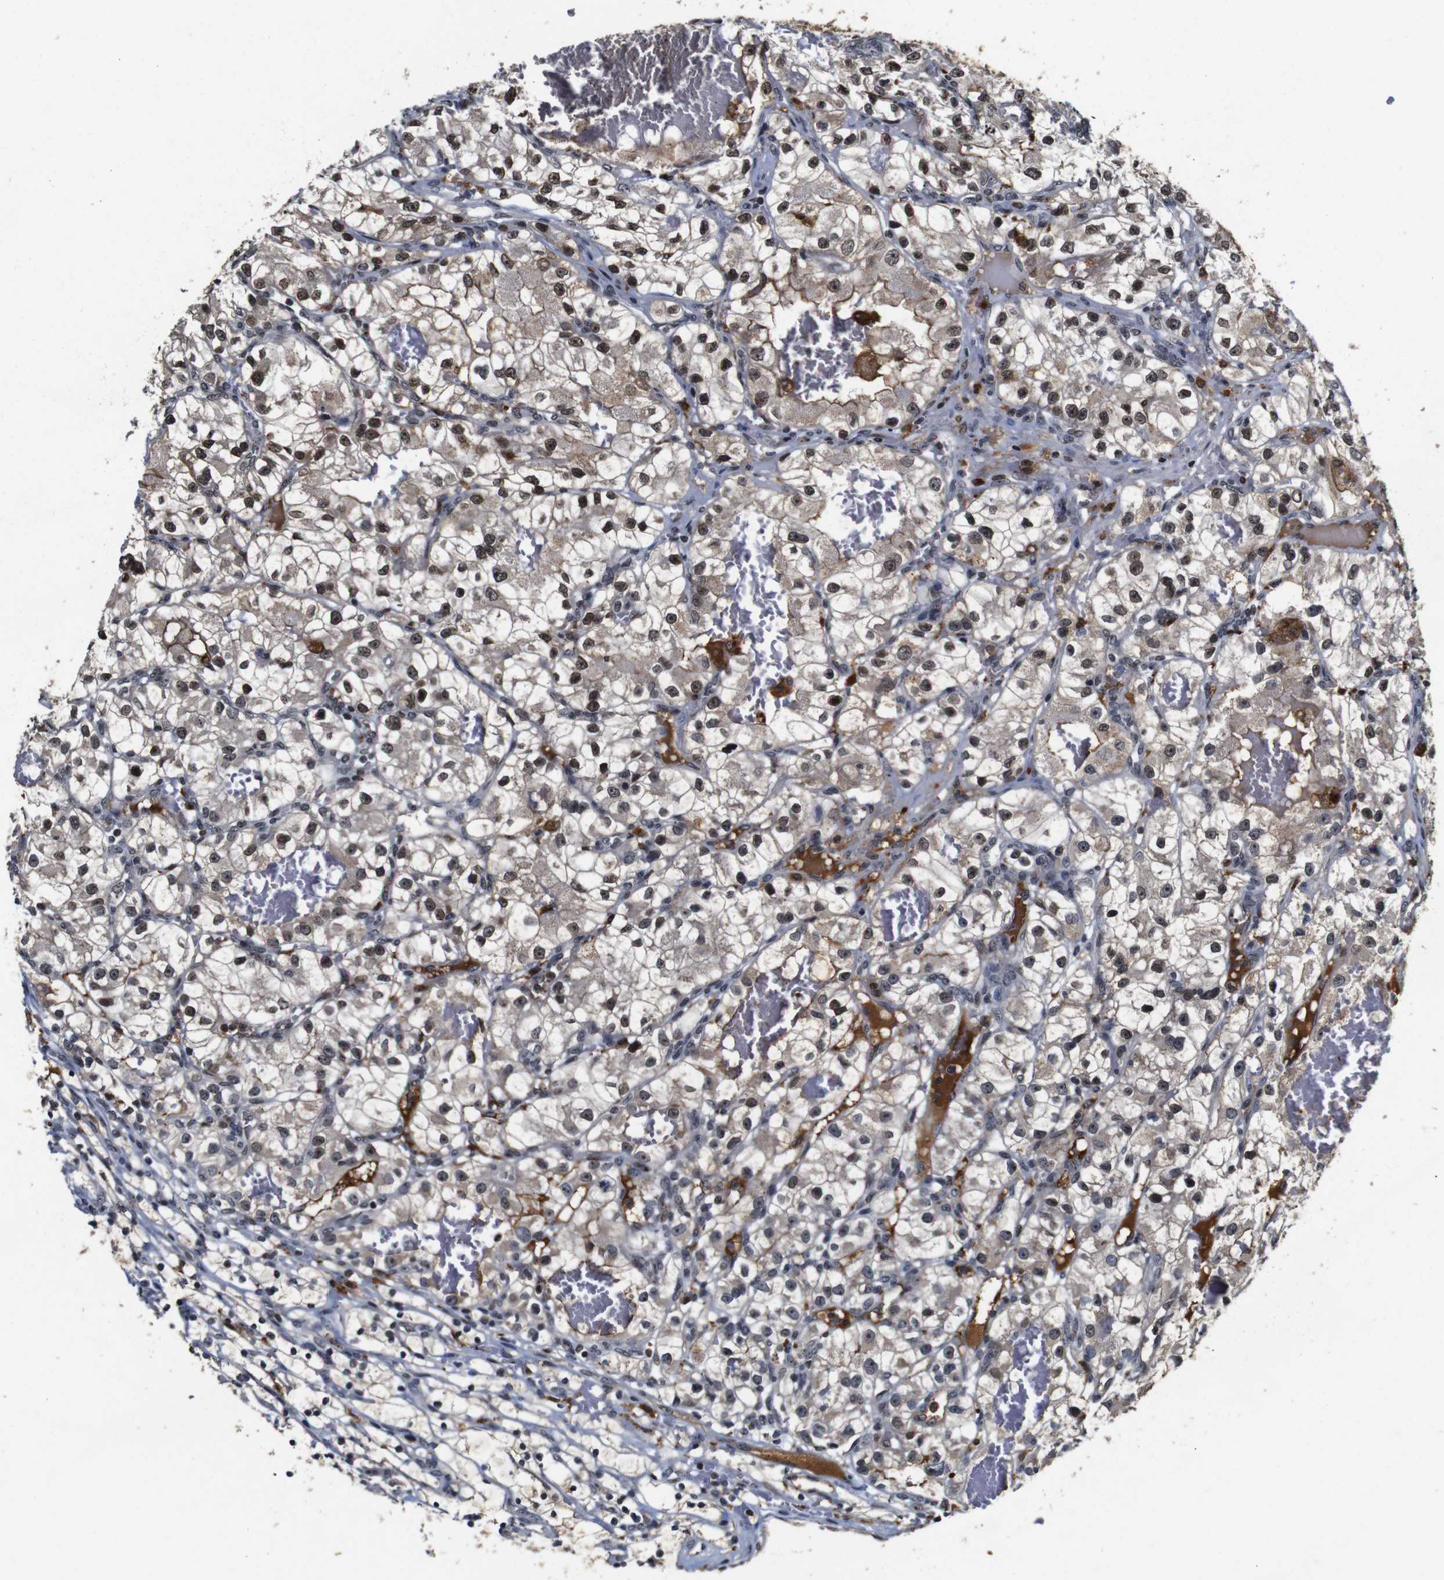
{"staining": {"intensity": "moderate", "quantity": "25%-75%", "location": "nuclear"}, "tissue": "renal cancer", "cell_type": "Tumor cells", "image_type": "cancer", "snomed": [{"axis": "morphology", "description": "Adenocarcinoma, NOS"}, {"axis": "topography", "description": "Kidney"}], "caption": "Renal cancer stained with DAB (3,3'-diaminobenzidine) IHC displays medium levels of moderate nuclear positivity in approximately 25%-75% of tumor cells. (IHC, brightfield microscopy, high magnification).", "gene": "MYC", "patient": {"sex": "female", "age": 57}}